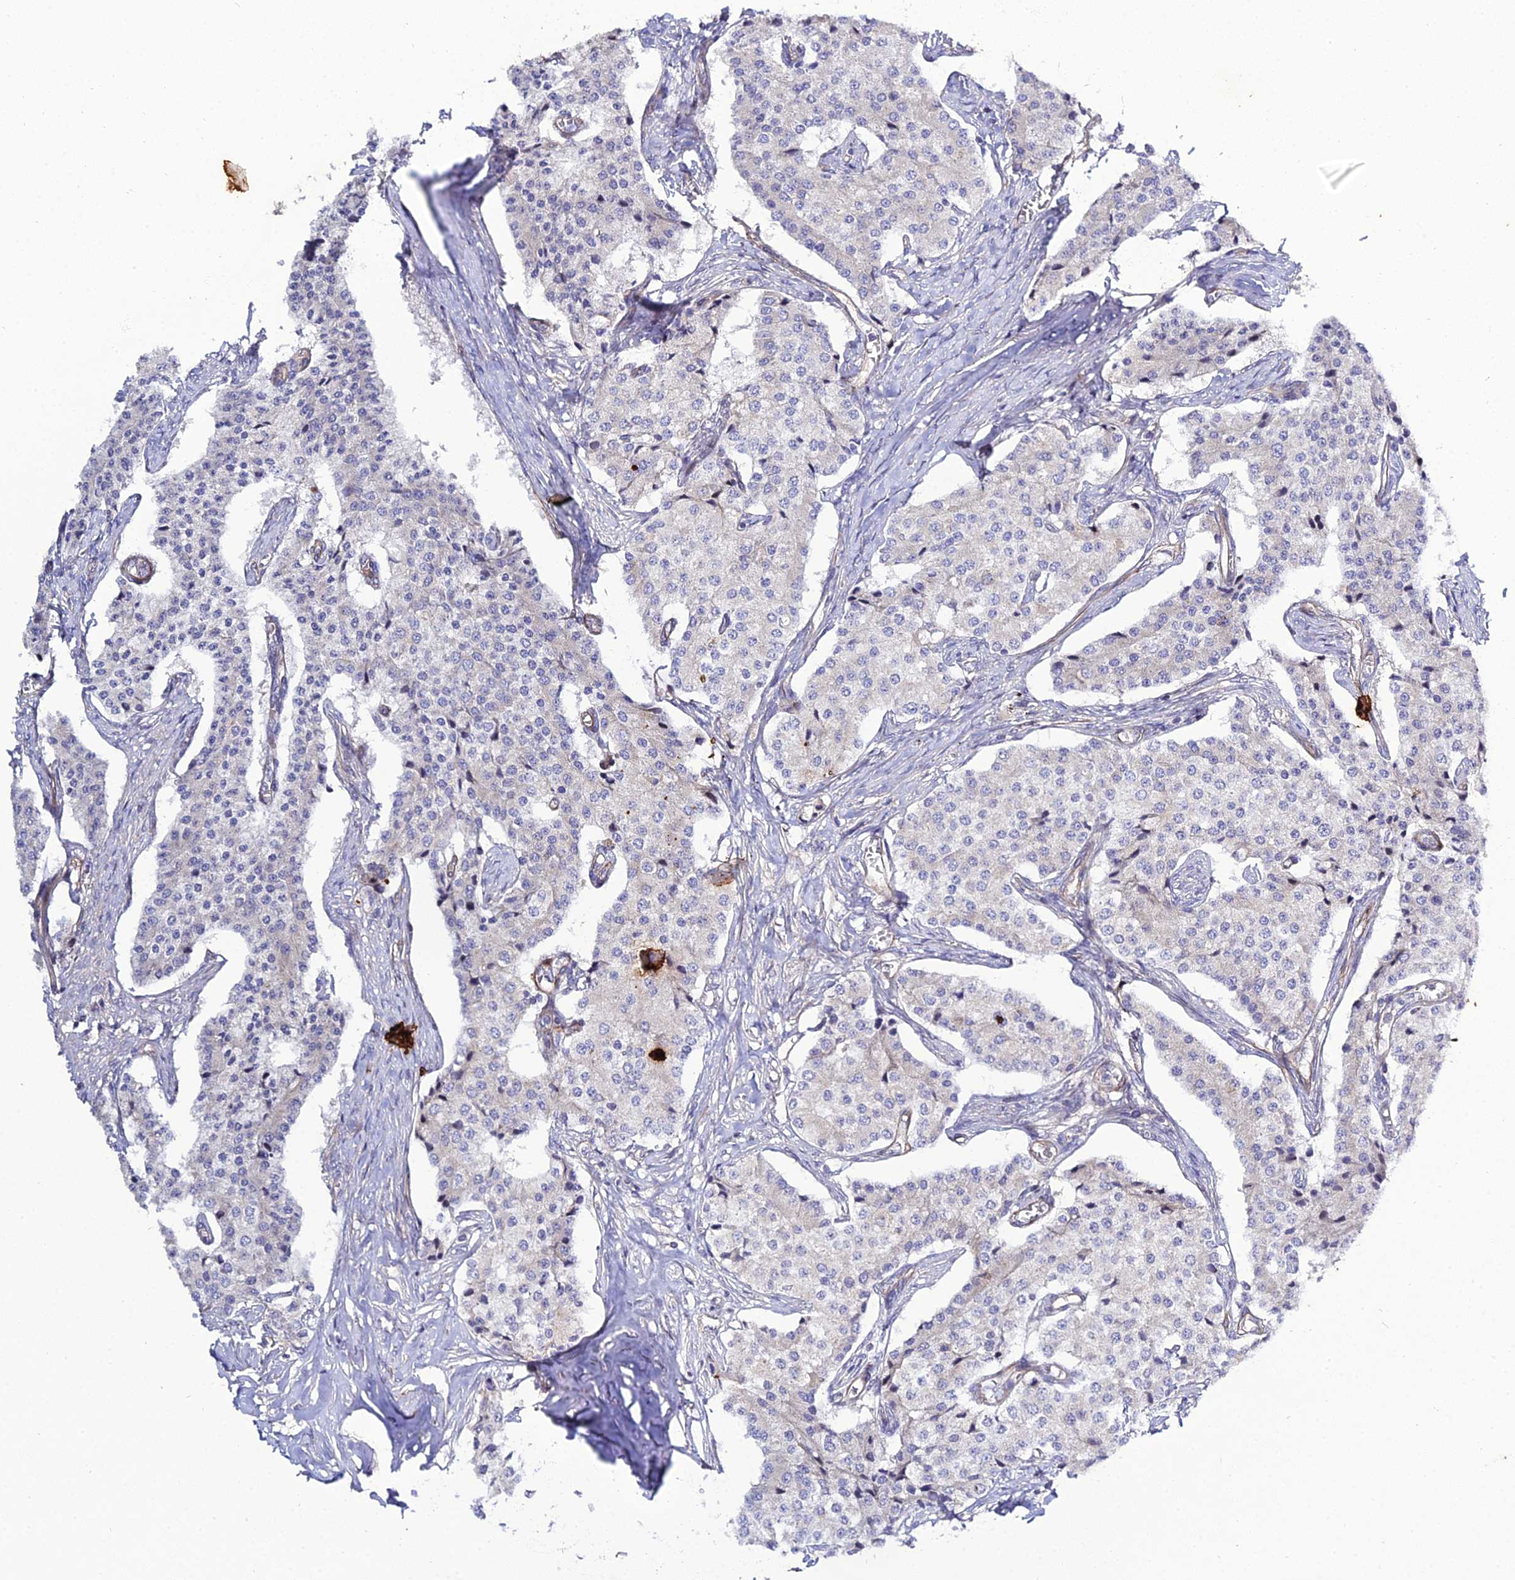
{"staining": {"intensity": "negative", "quantity": "none", "location": "none"}, "tissue": "carcinoid", "cell_type": "Tumor cells", "image_type": "cancer", "snomed": [{"axis": "morphology", "description": "Carcinoid, malignant, NOS"}, {"axis": "topography", "description": "Colon"}], "caption": "An image of malignant carcinoid stained for a protein reveals no brown staining in tumor cells. (Stains: DAB (3,3'-diaminobenzidine) immunohistochemistry with hematoxylin counter stain, Microscopy: brightfield microscopy at high magnification).", "gene": "ARL6IP1", "patient": {"sex": "female", "age": 52}}